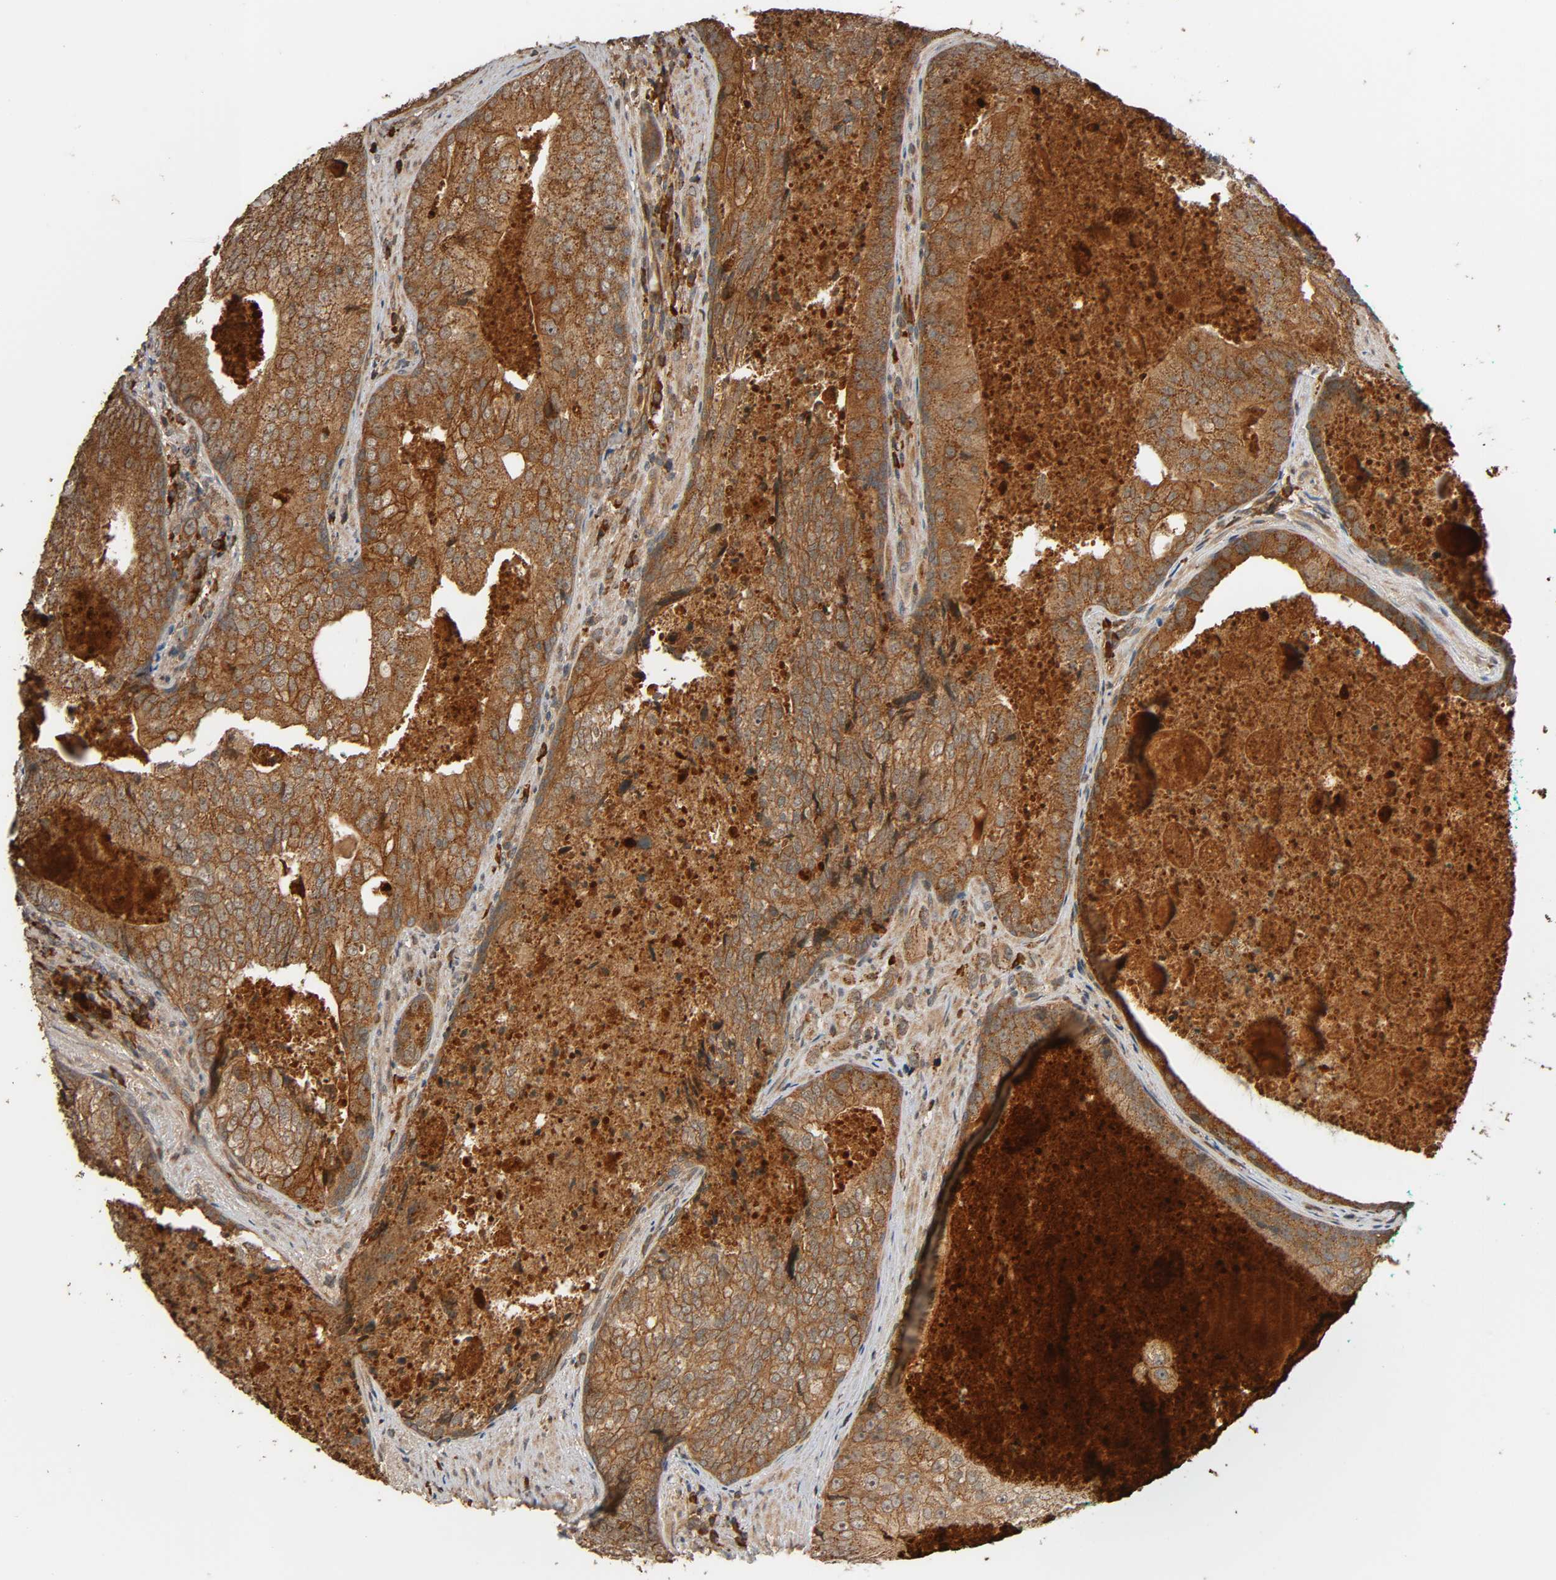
{"staining": {"intensity": "strong", "quantity": ">75%", "location": "cytoplasmic/membranous"}, "tissue": "prostate cancer", "cell_type": "Tumor cells", "image_type": "cancer", "snomed": [{"axis": "morphology", "description": "Adenocarcinoma, High grade"}, {"axis": "topography", "description": "Prostate"}], "caption": "Immunohistochemistry of adenocarcinoma (high-grade) (prostate) reveals high levels of strong cytoplasmic/membranous positivity in approximately >75% of tumor cells. (brown staining indicates protein expression, while blue staining denotes nuclei).", "gene": "MAP3K8", "patient": {"sex": "male", "age": 66}}